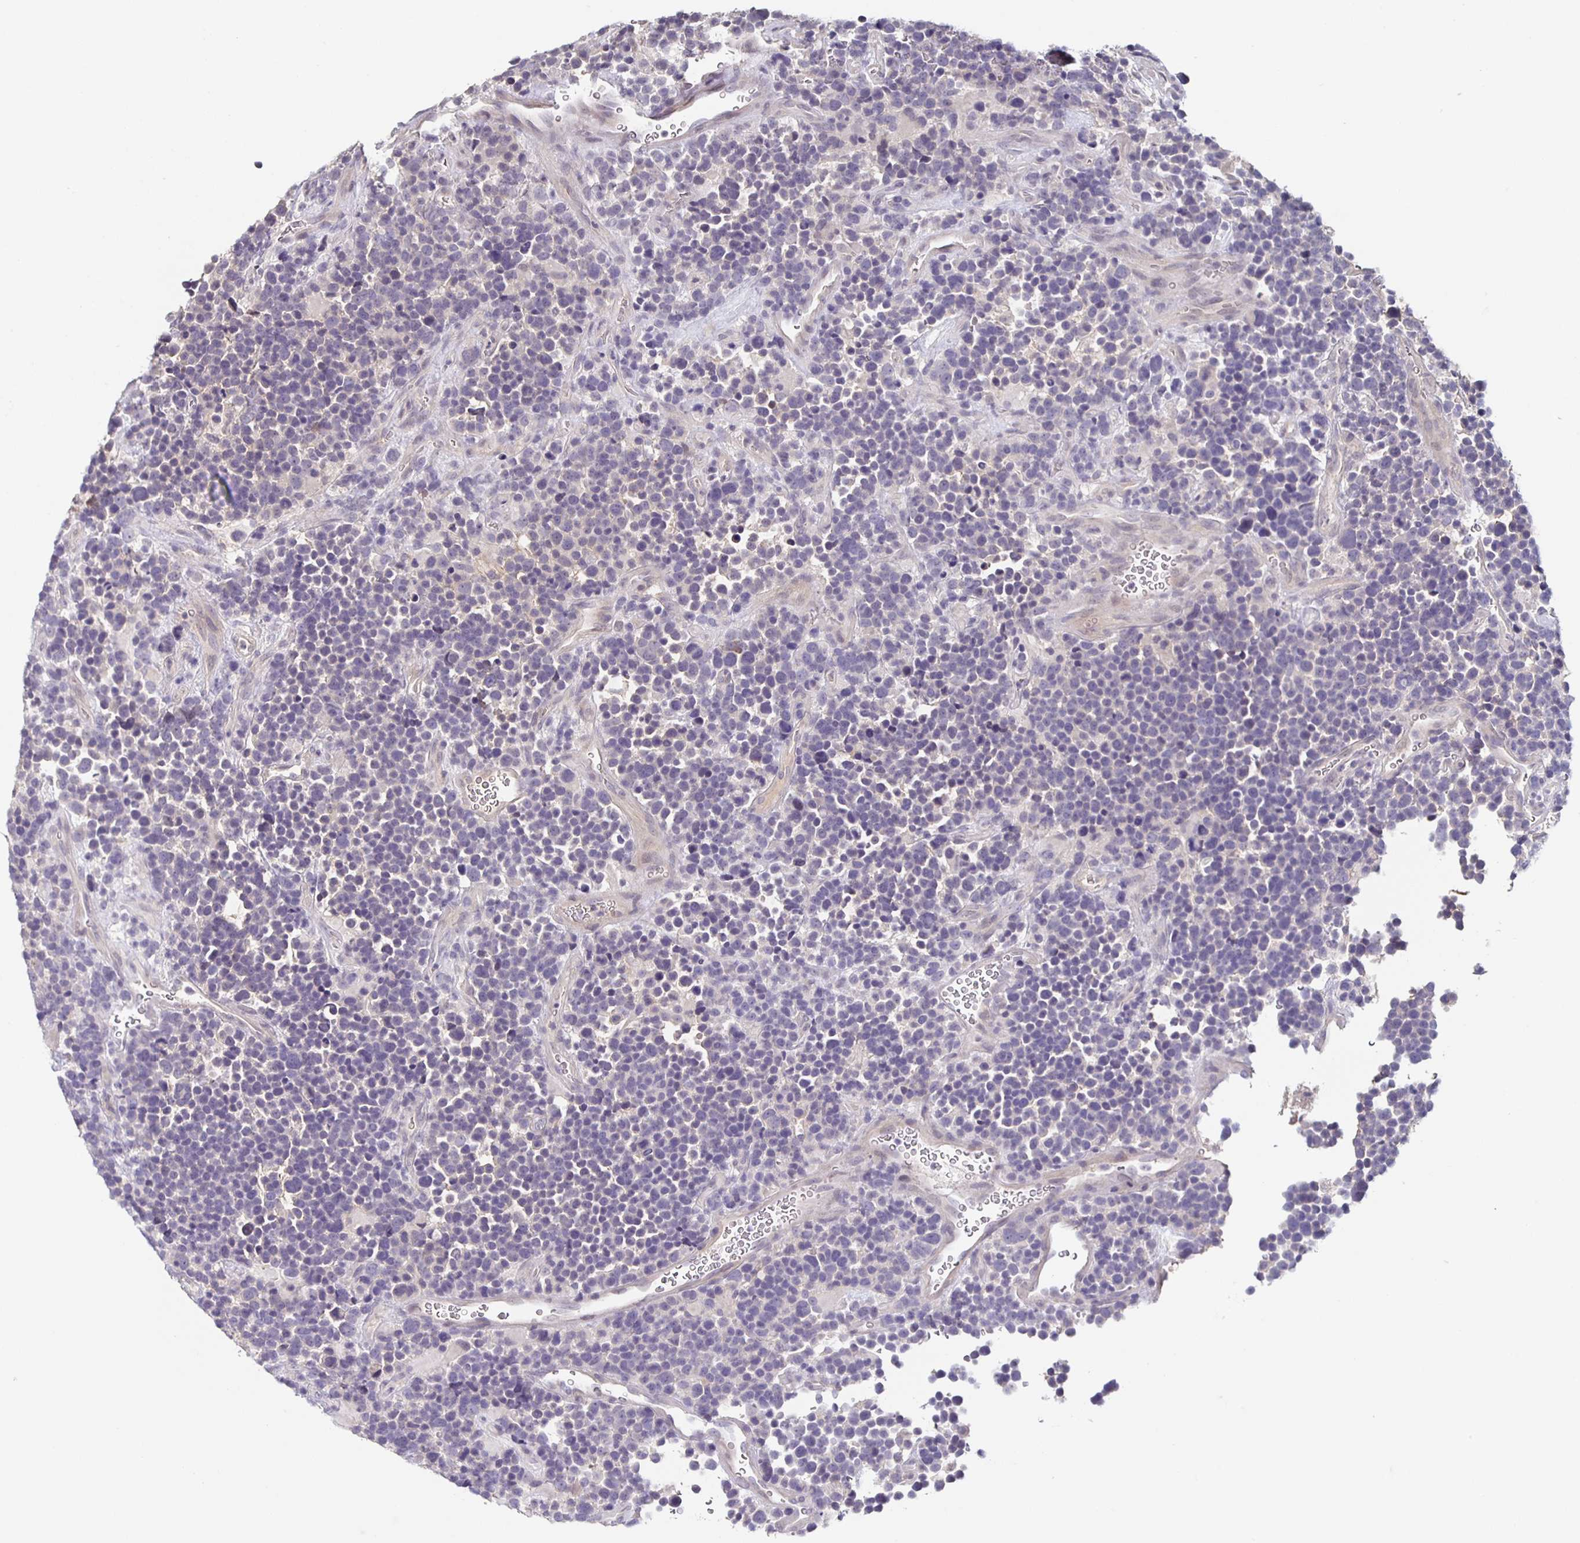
{"staining": {"intensity": "negative", "quantity": "none", "location": "none"}, "tissue": "glioma", "cell_type": "Tumor cells", "image_type": "cancer", "snomed": [{"axis": "morphology", "description": "Glioma, malignant, High grade"}, {"axis": "topography", "description": "Brain"}], "caption": "Histopathology image shows no protein expression in tumor cells of malignant glioma (high-grade) tissue. Nuclei are stained in blue.", "gene": "INSL5", "patient": {"sex": "male", "age": 33}}